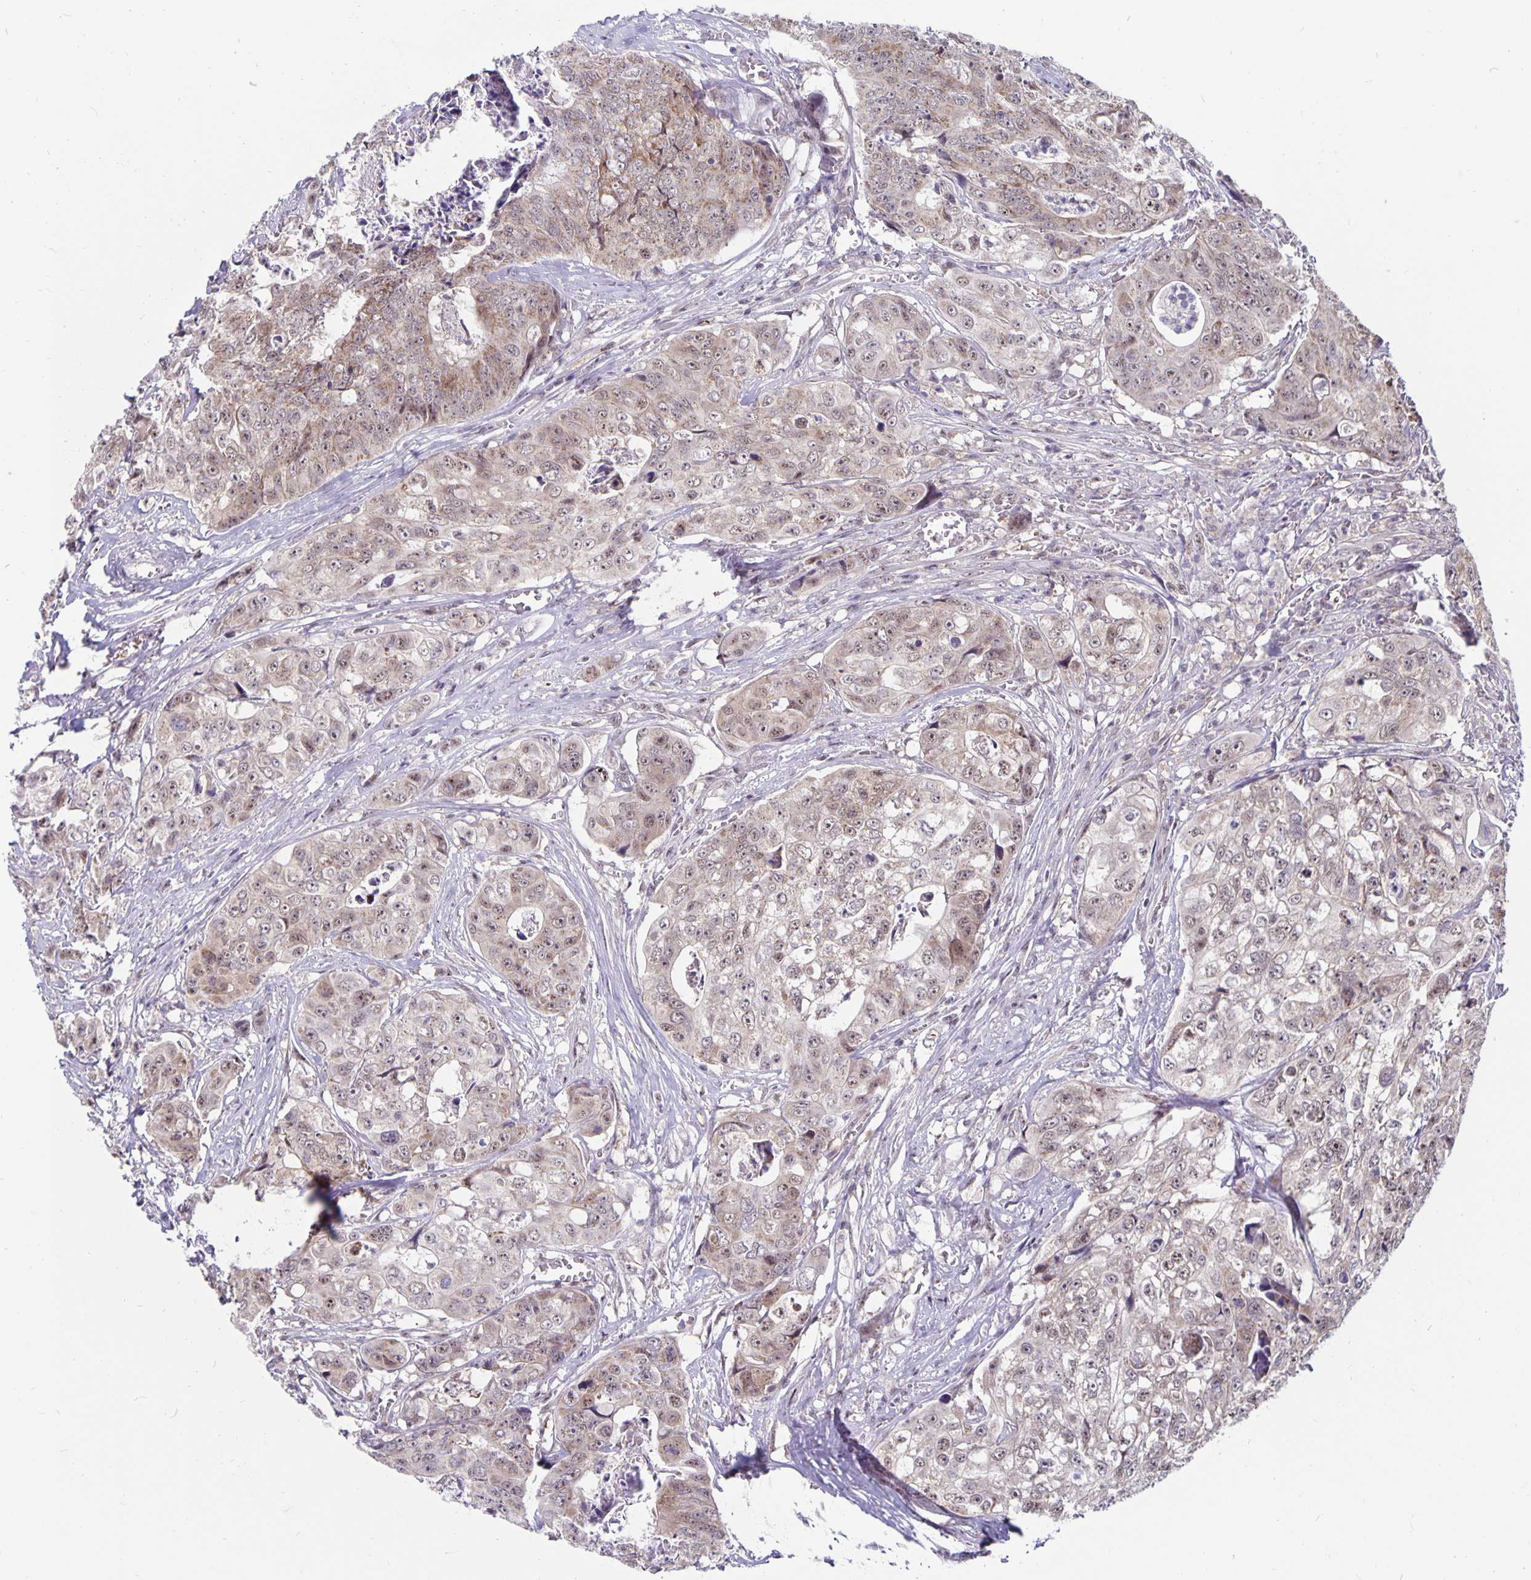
{"staining": {"intensity": "weak", "quantity": ">75%", "location": "nuclear"}, "tissue": "colorectal cancer", "cell_type": "Tumor cells", "image_type": "cancer", "snomed": [{"axis": "morphology", "description": "Adenocarcinoma, NOS"}, {"axis": "topography", "description": "Rectum"}], "caption": "IHC (DAB) staining of colorectal cancer (adenocarcinoma) displays weak nuclear protein positivity in approximately >75% of tumor cells.", "gene": "EXOC6B", "patient": {"sex": "female", "age": 62}}